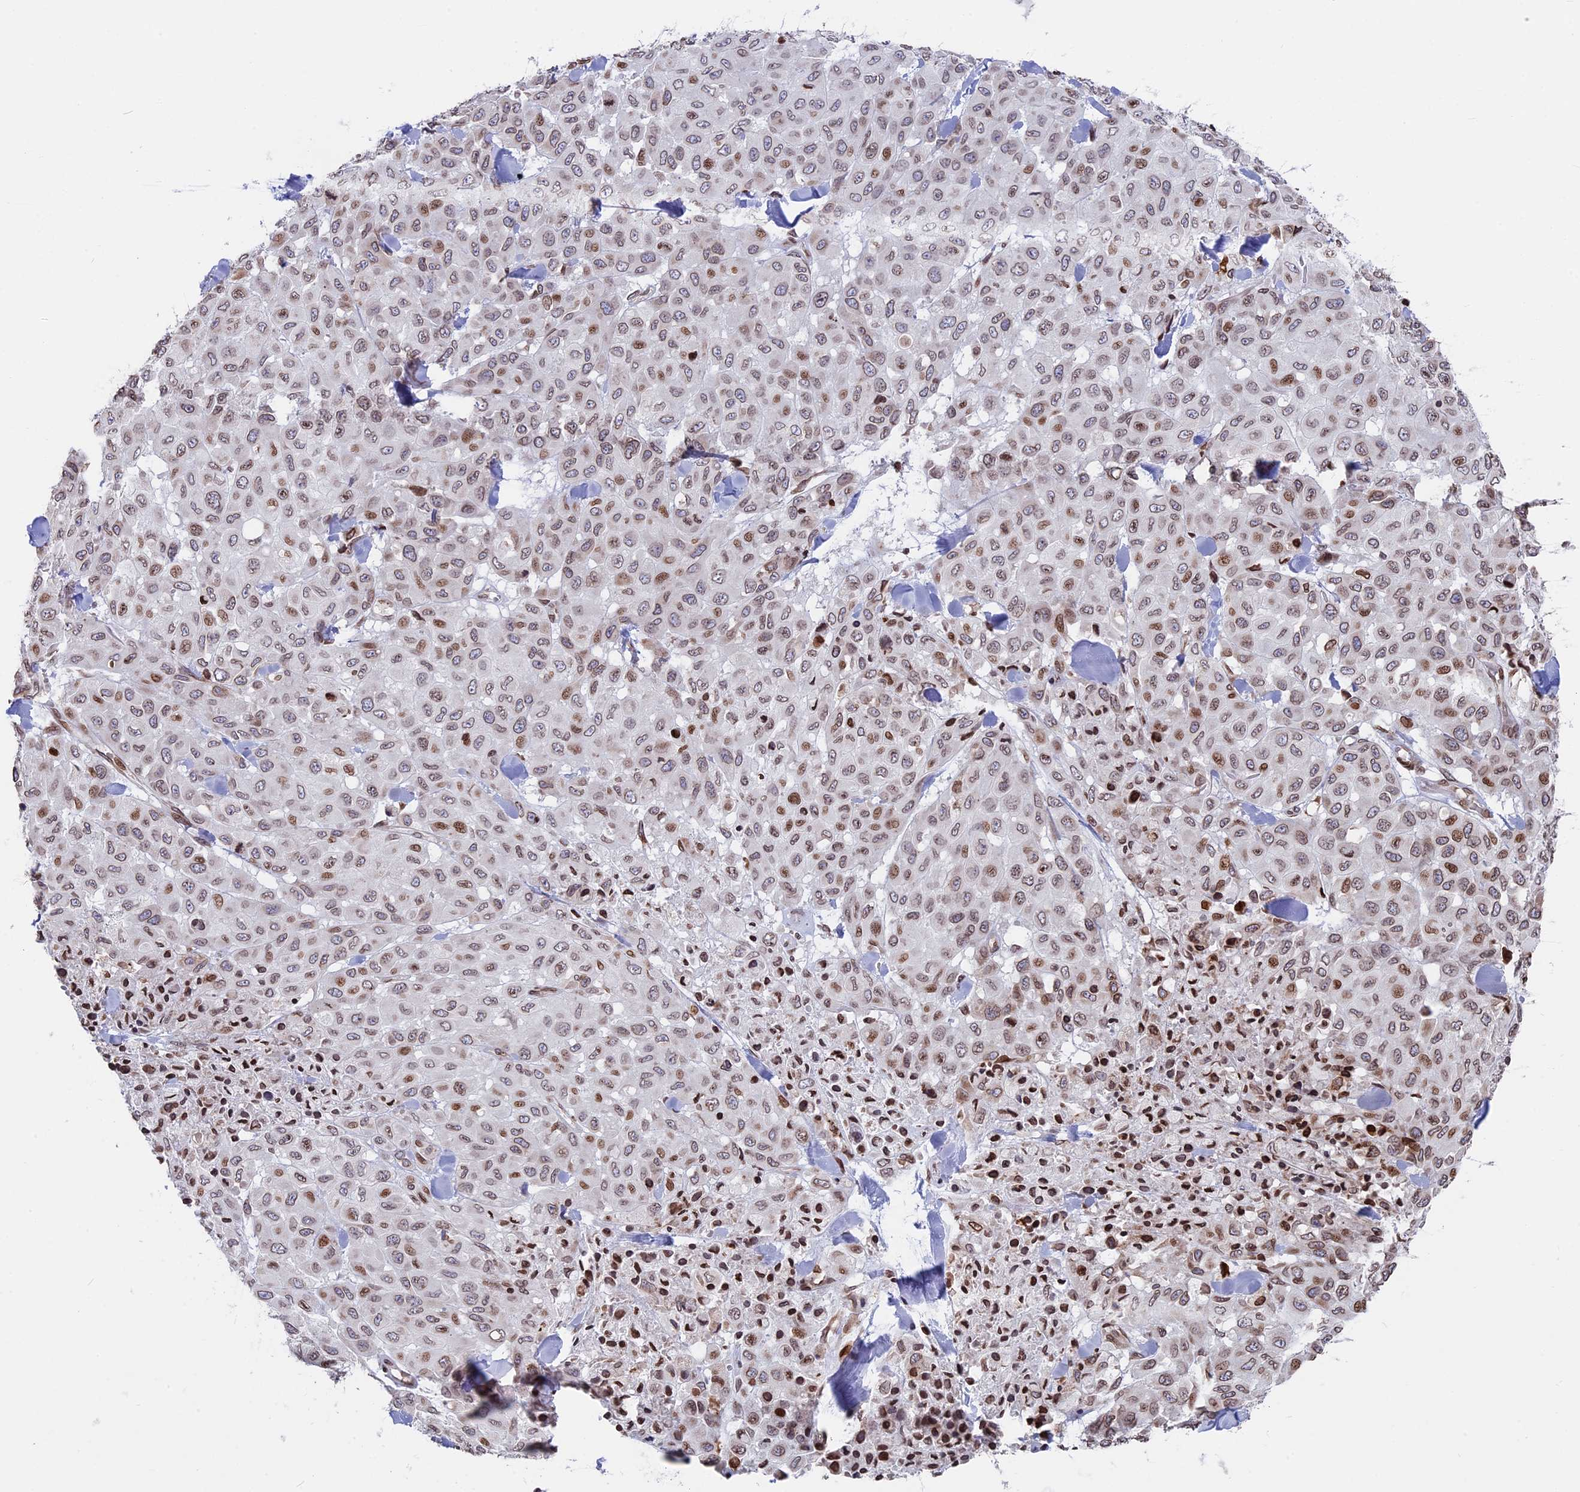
{"staining": {"intensity": "moderate", "quantity": "25%-75%", "location": "cytoplasmic/membranous,nuclear"}, "tissue": "melanoma", "cell_type": "Tumor cells", "image_type": "cancer", "snomed": [{"axis": "morphology", "description": "Malignant melanoma, Metastatic site"}, {"axis": "topography", "description": "Skin"}], "caption": "Moderate cytoplasmic/membranous and nuclear positivity is present in approximately 25%-75% of tumor cells in malignant melanoma (metastatic site).", "gene": "PTCHD4", "patient": {"sex": "female", "age": 81}}